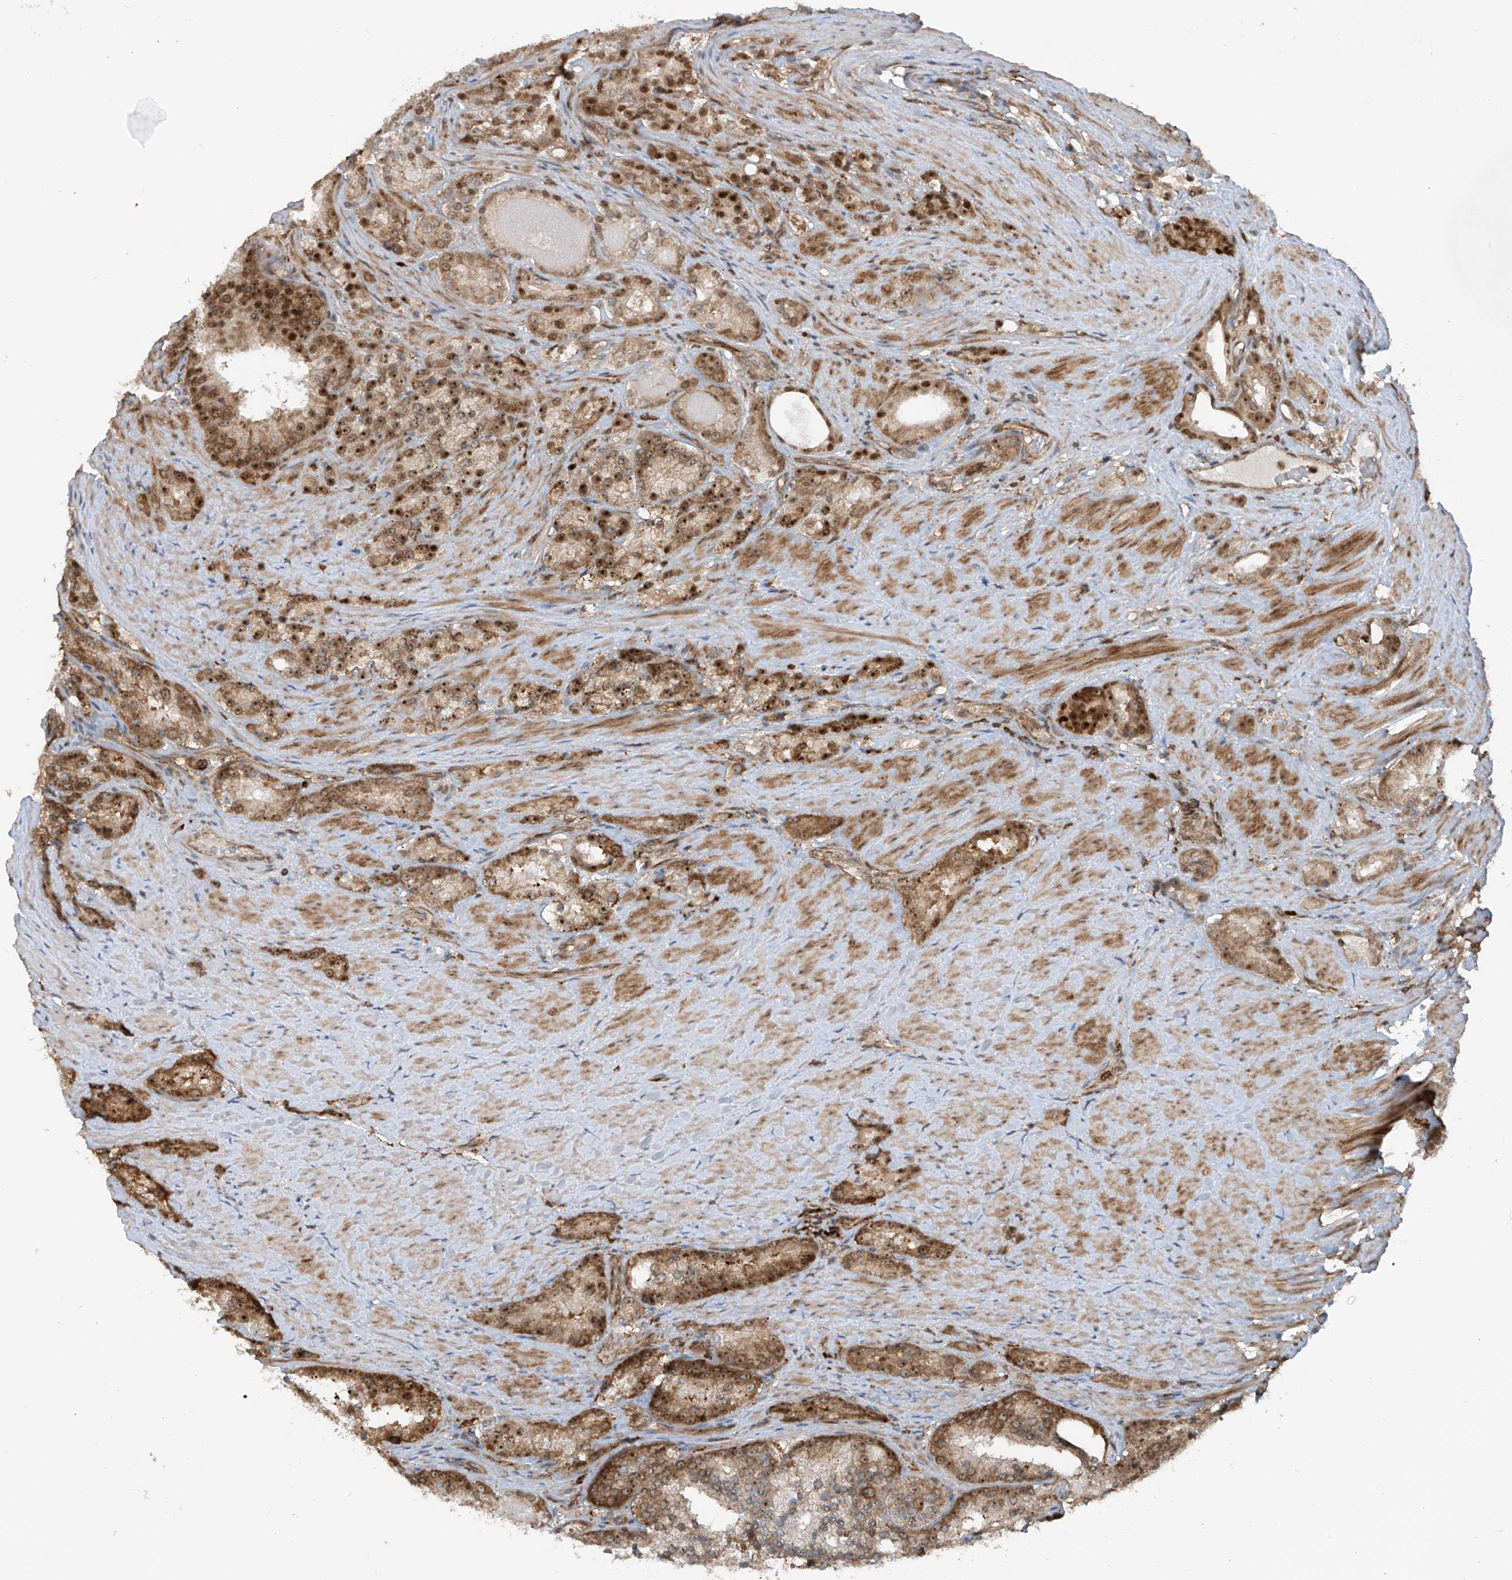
{"staining": {"intensity": "moderate", "quantity": ">75%", "location": "cytoplasmic/membranous,nuclear"}, "tissue": "prostate cancer", "cell_type": "Tumor cells", "image_type": "cancer", "snomed": [{"axis": "morphology", "description": "Adenocarcinoma, High grade"}, {"axis": "topography", "description": "Prostate"}], "caption": "Immunohistochemistry image of human prostate cancer (high-grade adenocarcinoma) stained for a protein (brown), which shows medium levels of moderate cytoplasmic/membranous and nuclear positivity in about >75% of tumor cells.", "gene": "REPIN1", "patient": {"sex": "male", "age": 60}}